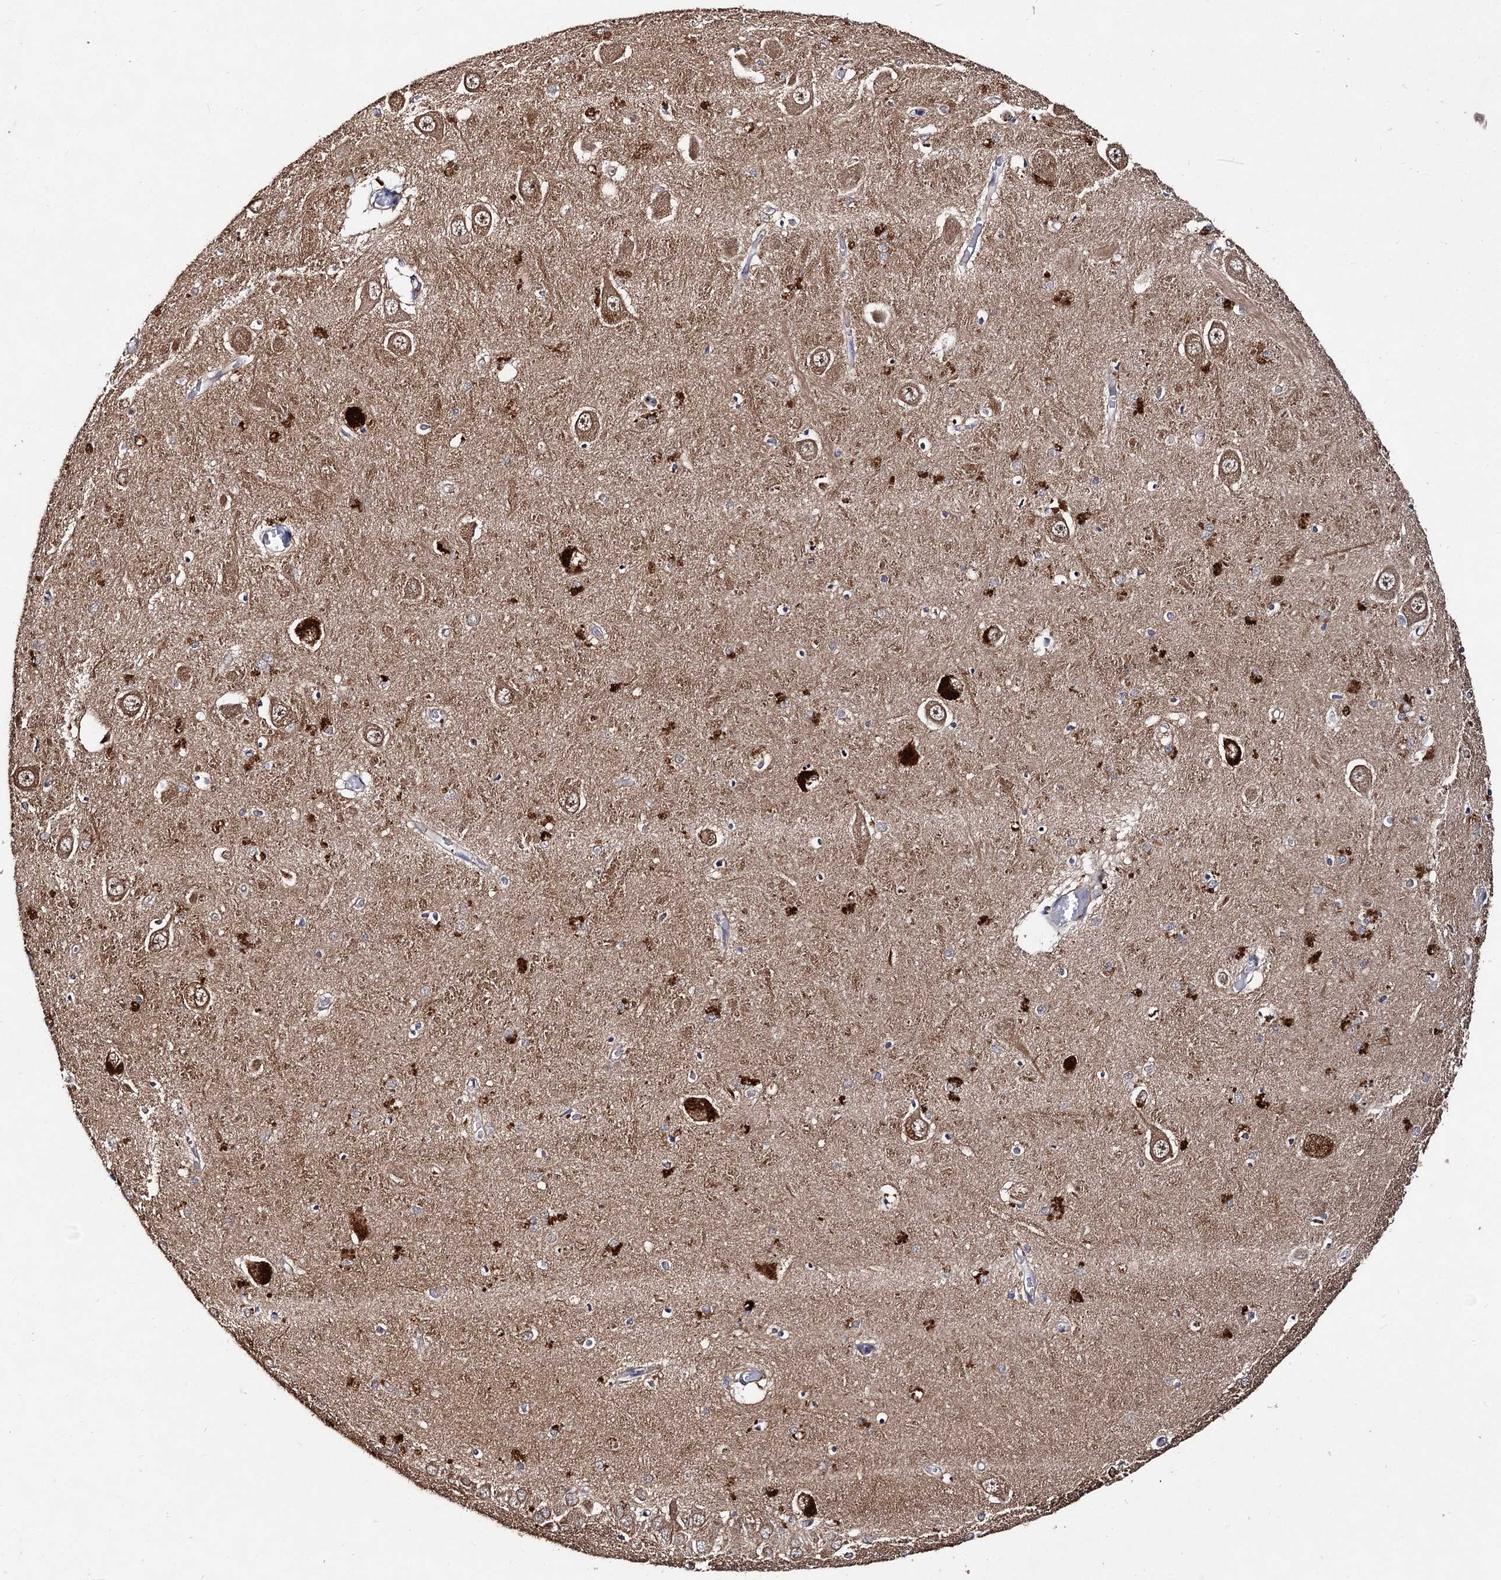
{"staining": {"intensity": "moderate", "quantity": "<25%", "location": "cytoplasmic/membranous"}, "tissue": "hippocampus", "cell_type": "Glial cells", "image_type": "normal", "snomed": [{"axis": "morphology", "description": "Normal tissue, NOS"}, {"axis": "topography", "description": "Hippocampus"}], "caption": "Immunohistochemical staining of normal human hippocampus reveals <25% levels of moderate cytoplasmic/membranous protein positivity in about <25% of glial cells.", "gene": "VPS29", "patient": {"sex": "male", "age": 70}}